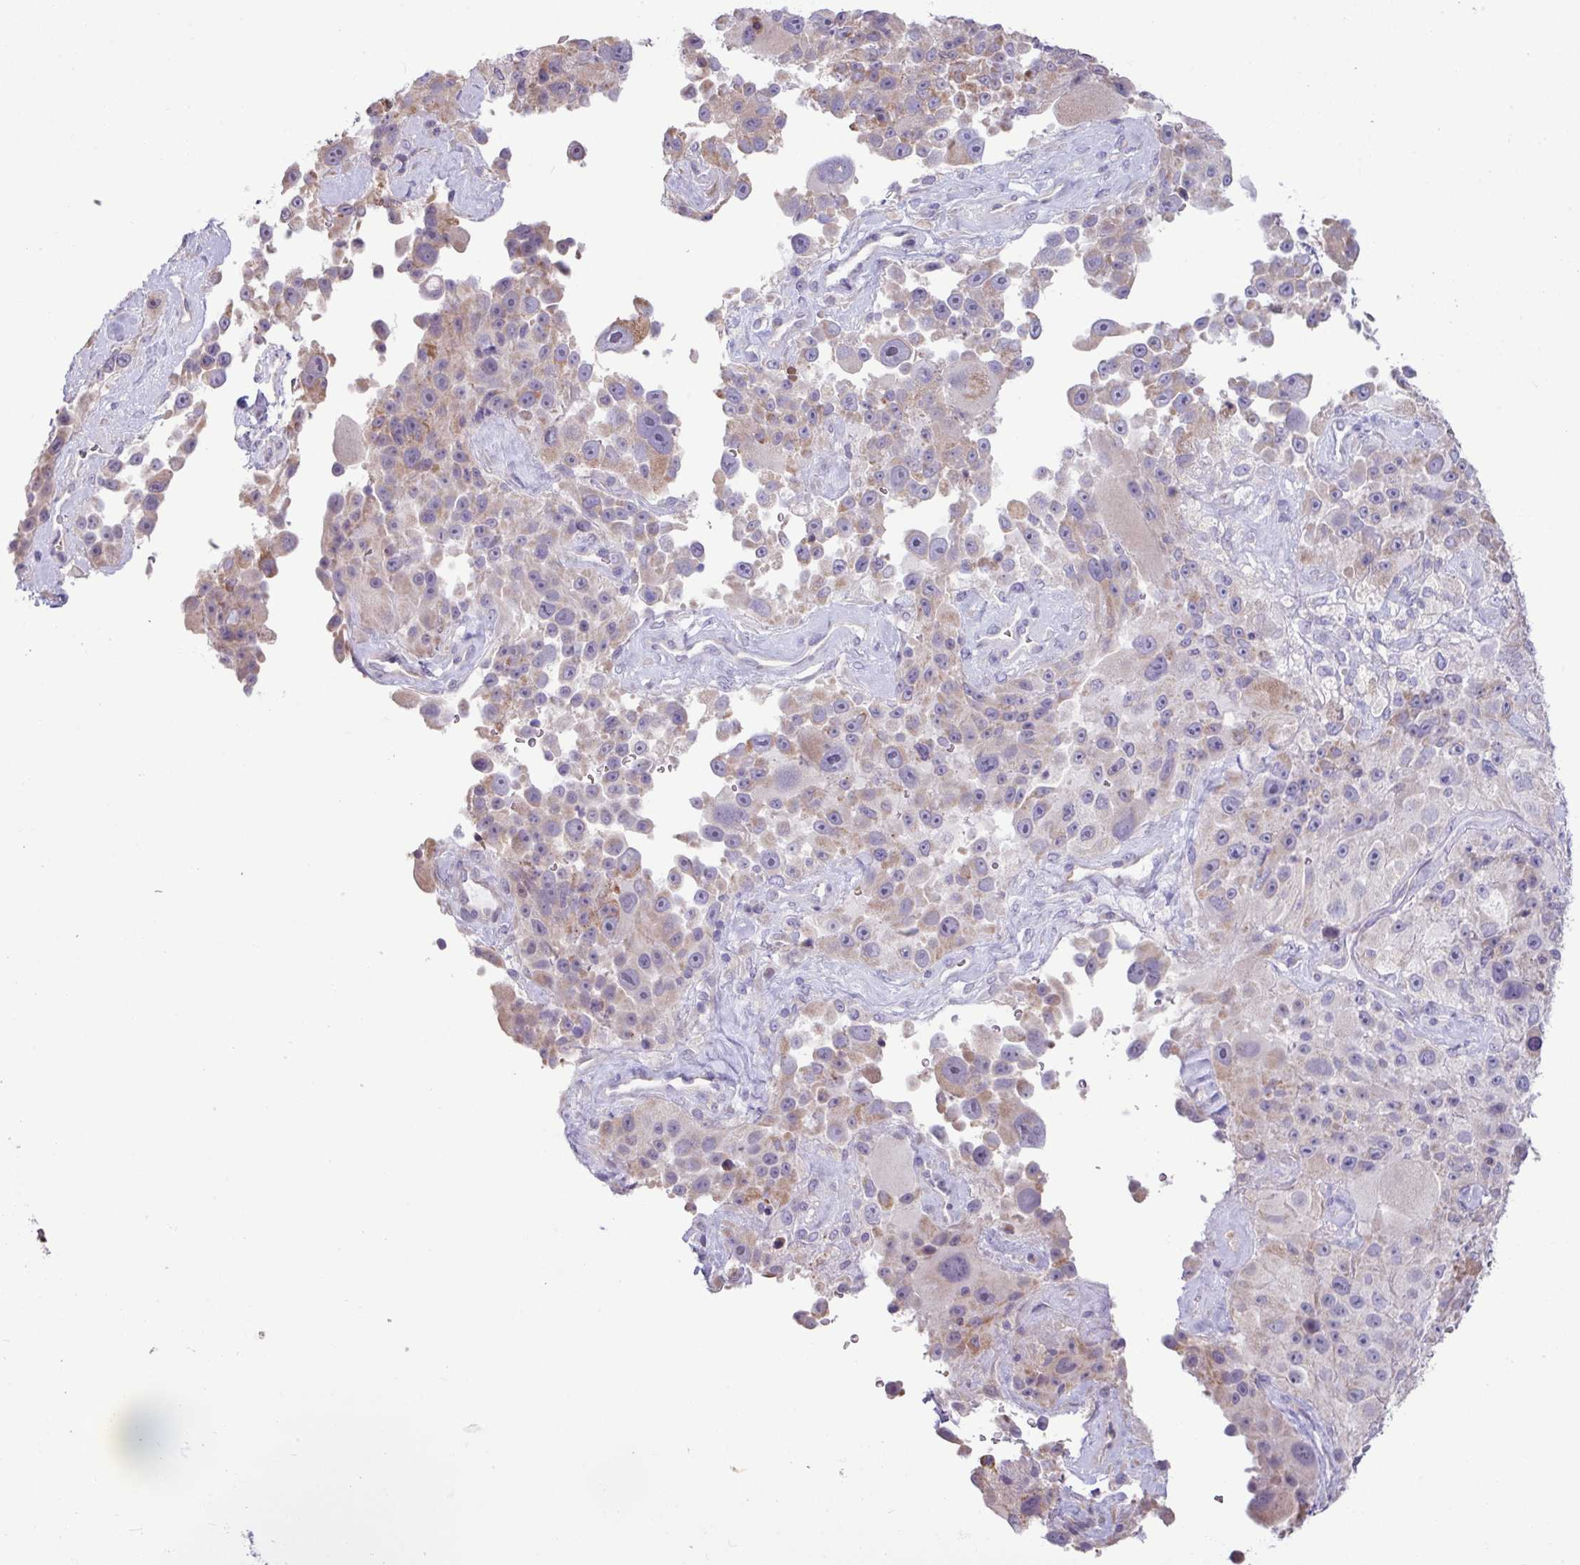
{"staining": {"intensity": "weak", "quantity": "25%-75%", "location": "cytoplasmic/membranous"}, "tissue": "melanoma", "cell_type": "Tumor cells", "image_type": "cancer", "snomed": [{"axis": "morphology", "description": "Malignant melanoma, Metastatic site"}, {"axis": "topography", "description": "Lymph node"}], "caption": "This image displays immunohistochemistry (IHC) staining of human melanoma, with low weak cytoplasmic/membranous expression in approximately 25%-75% of tumor cells.", "gene": "IRGC", "patient": {"sex": "male", "age": 62}}